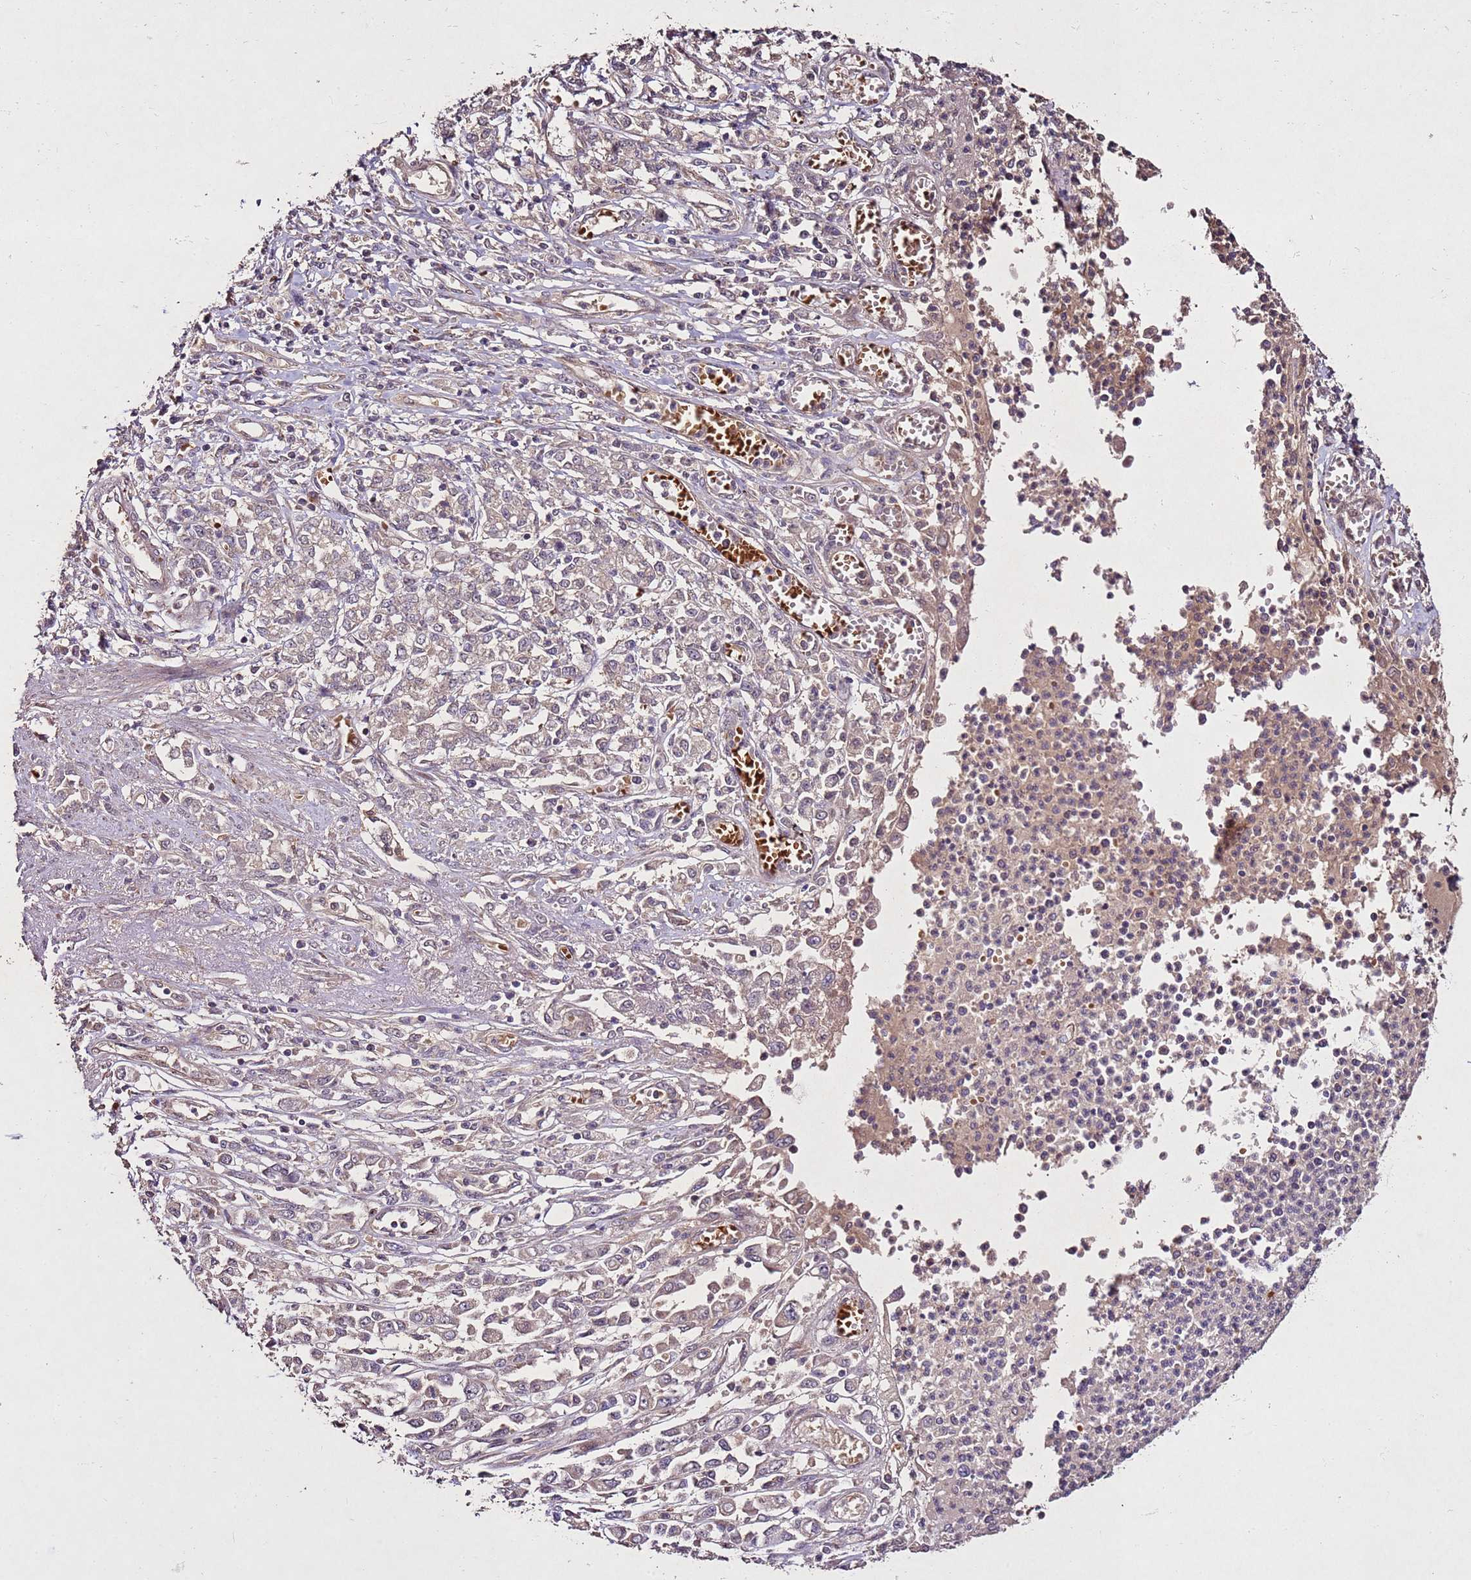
{"staining": {"intensity": "weak", "quantity": ">75%", "location": "cytoplasmic/membranous"}, "tissue": "stomach cancer", "cell_type": "Tumor cells", "image_type": "cancer", "snomed": [{"axis": "morphology", "description": "Adenocarcinoma, NOS"}, {"axis": "topography", "description": "Stomach"}], "caption": "Immunohistochemistry (DAB) staining of stomach cancer shows weak cytoplasmic/membranous protein staining in approximately >75% of tumor cells. The staining was performed using DAB (3,3'-diaminobenzidine), with brown indicating positive protein expression. Nuclei are stained blue with hematoxylin.", "gene": "PTMA", "patient": {"sex": "female", "age": 76}}